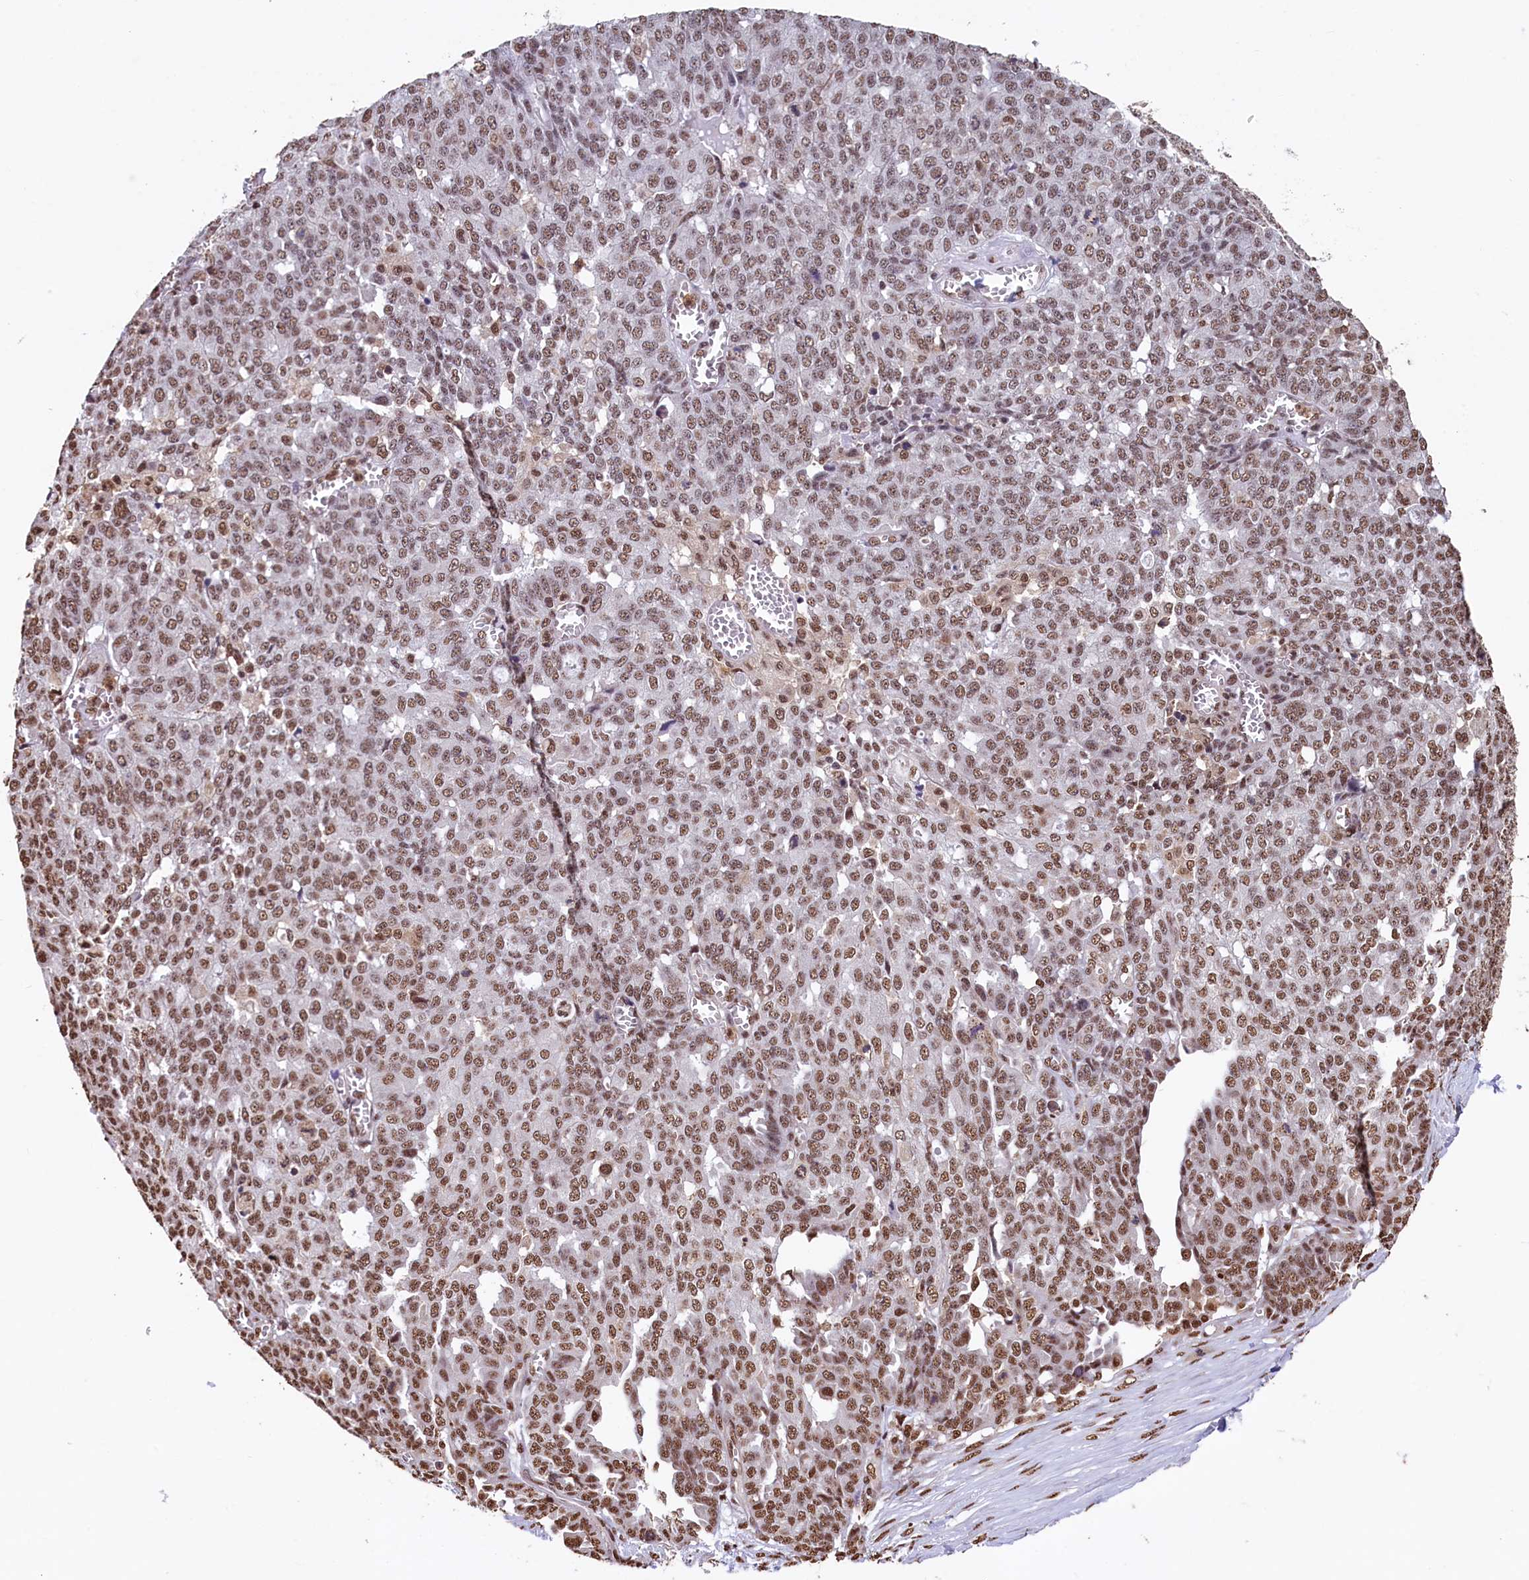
{"staining": {"intensity": "moderate", "quantity": ">75%", "location": "nuclear"}, "tissue": "ovarian cancer", "cell_type": "Tumor cells", "image_type": "cancer", "snomed": [{"axis": "morphology", "description": "Cystadenocarcinoma, serous, NOS"}, {"axis": "topography", "description": "Soft tissue"}, {"axis": "topography", "description": "Ovary"}], "caption": "This image exhibits immunohistochemistry (IHC) staining of human ovarian cancer (serous cystadenocarcinoma), with medium moderate nuclear positivity in about >75% of tumor cells.", "gene": "SNRPD2", "patient": {"sex": "female", "age": 57}}